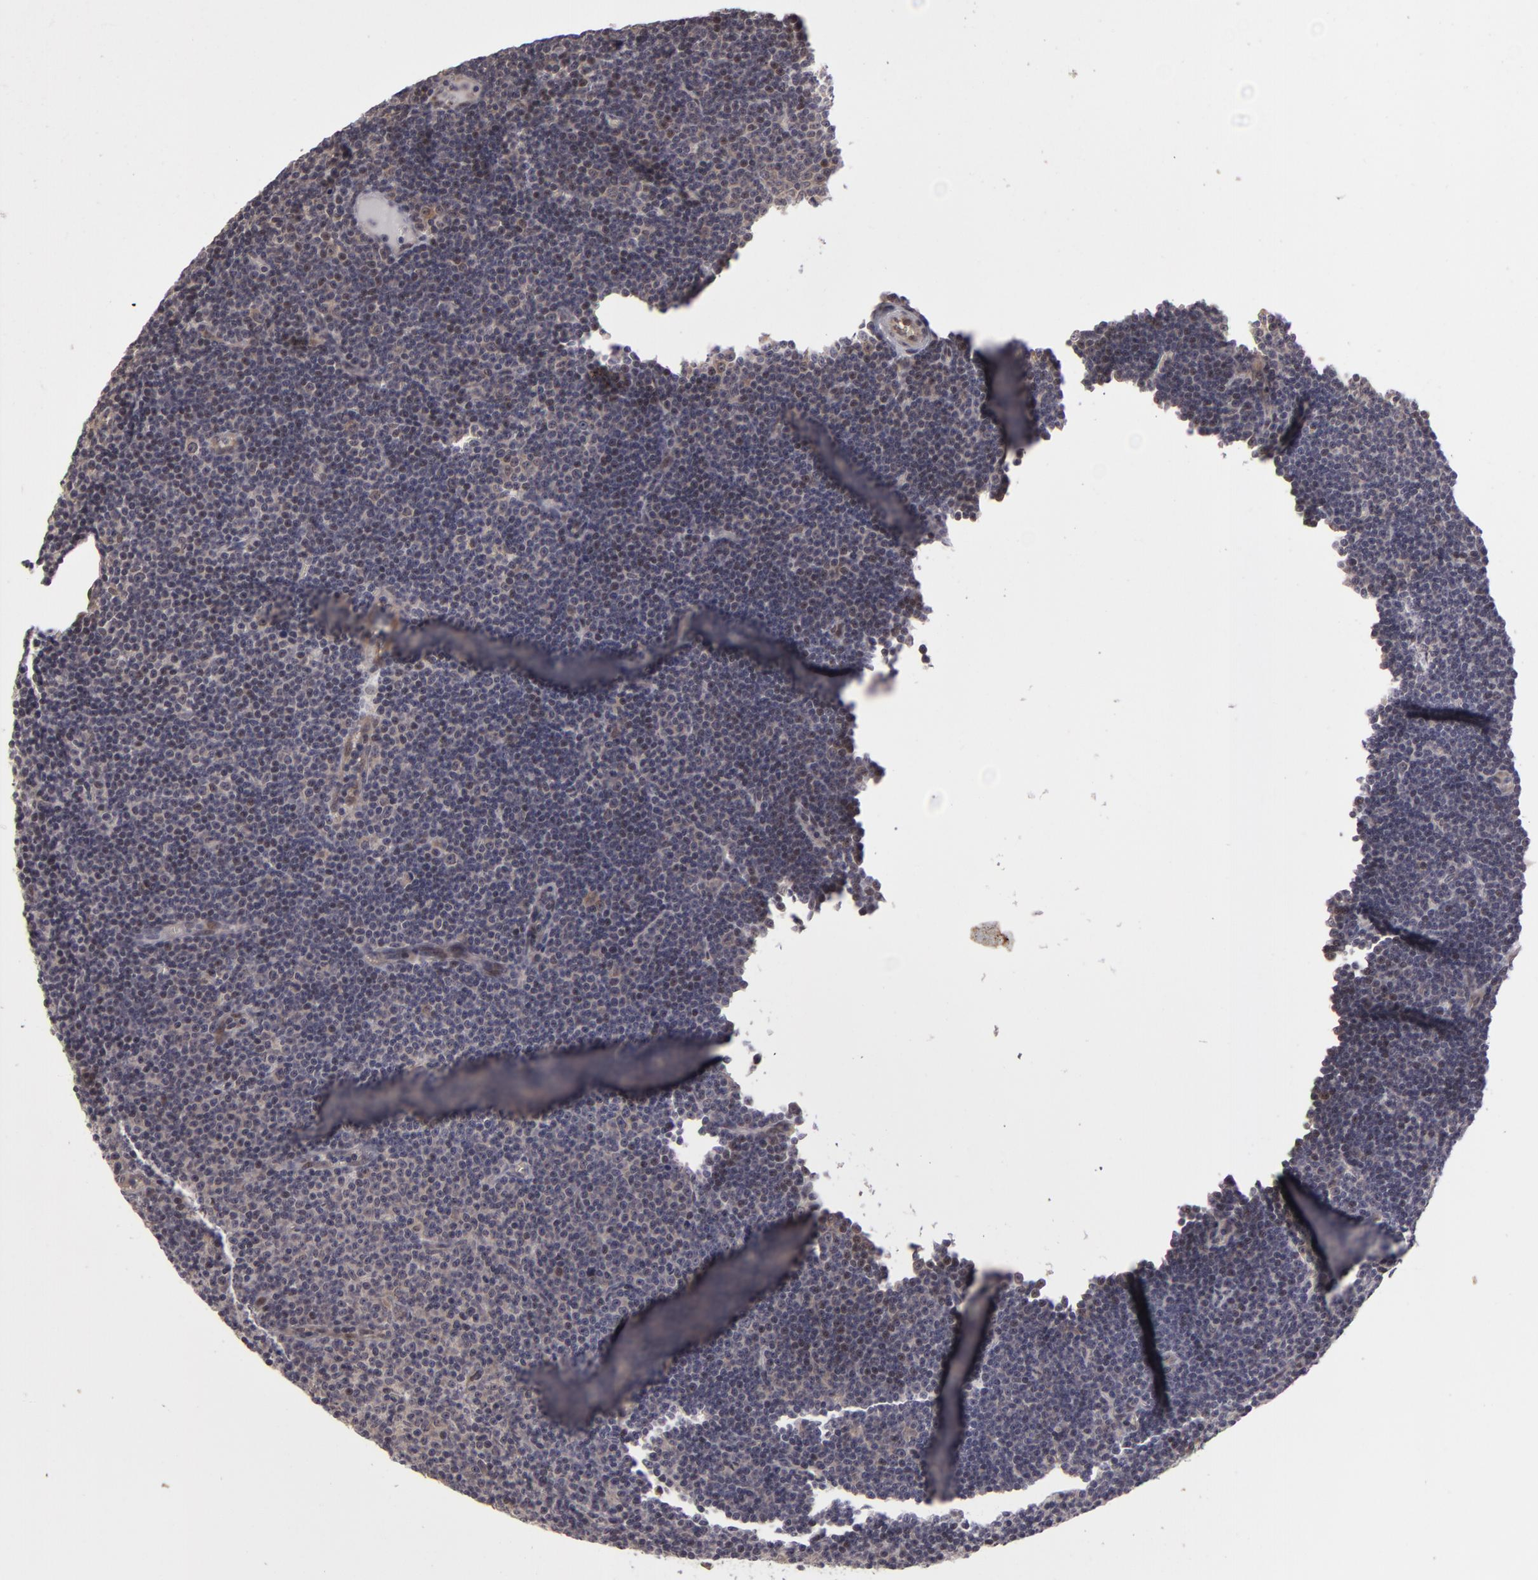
{"staining": {"intensity": "moderate", "quantity": "<25%", "location": "nuclear"}, "tissue": "lymphoma", "cell_type": "Tumor cells", "image_type": "cancer", "snomed": [{"axis": "morphology", "description": "Malignant lymphoma, non-Hodgkin's type, Low grade"}, {"axis": "topography", "description": "Lymph node"}], "caption": "About <25% of tumor cells in low-grade malignant lymphoma, non-Hodgkin's type demonstrate moderate nuclear protein staining as visualized by brown immunohistochemical staining.", "gene": "ZNF133", "patient": {"sex": "male", "age": 57}}